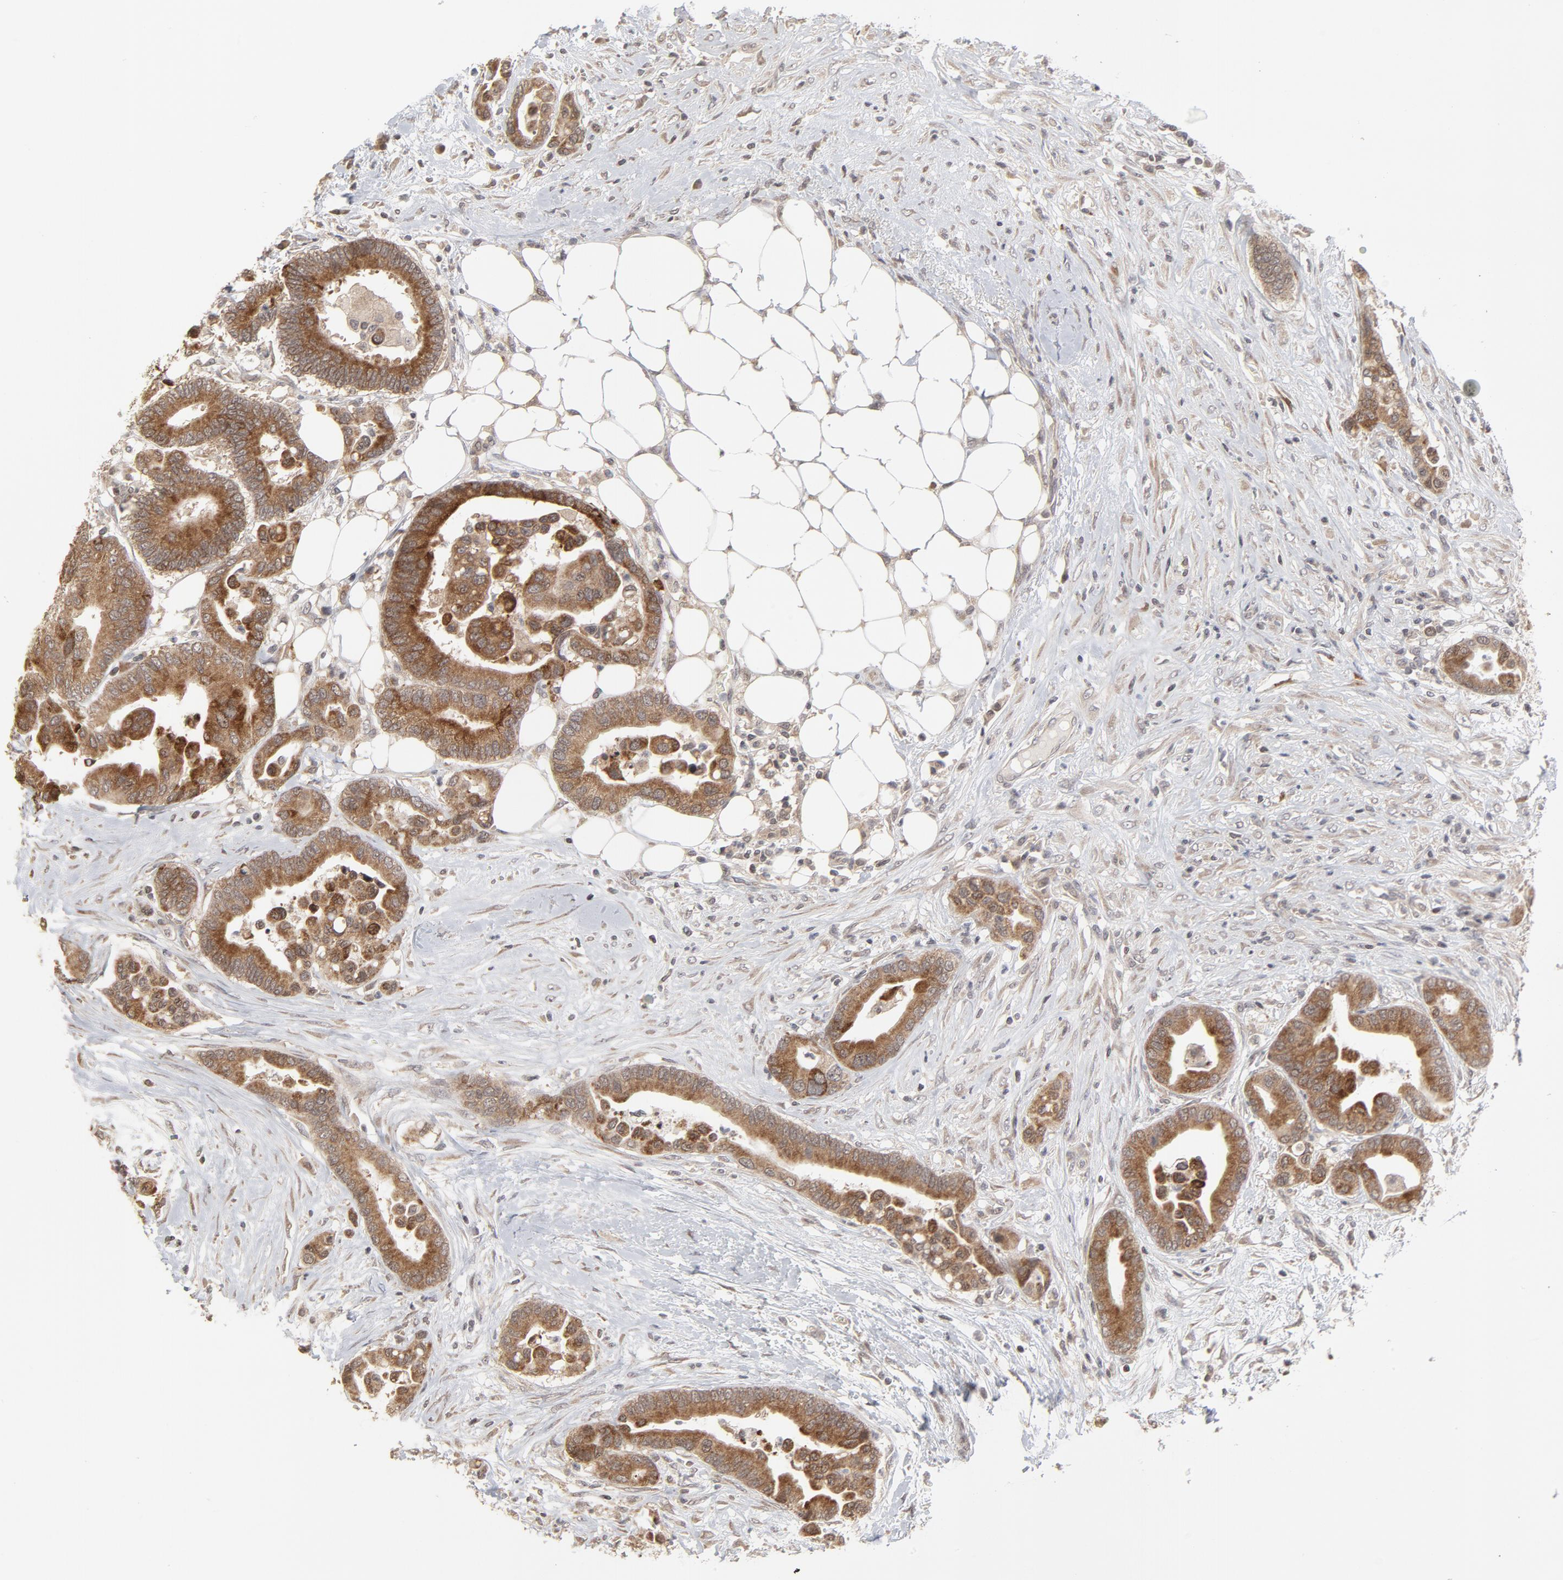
{"staining": {"intensity": "moderate", "quantity": ">75%", "location": "cytoplasmic/membranous"}, "tissue": "colorectal cancer", "cell_type": "Tumor cells", "image_type": "cancer", "snomed": [{"axis": "morphology", "description": "Adenocarcinoma, NOS"}, {"axis": "topography", "description": "Colon"}], "caption": "Immunohistochemistry staining of colorectal cancer, which demonstrates medium levels of moderate cytoplasmic/membranous staining in approximately >75% of tumor cells indicating moderate cytoplasmic/membranous protein staining. The staining was performed using DAB (brown) for protein detection and nuclei were counterstained in hematoxylin (blue).", "gene": "ARIH1", "patient": {"sex": "male", "age": 82}}